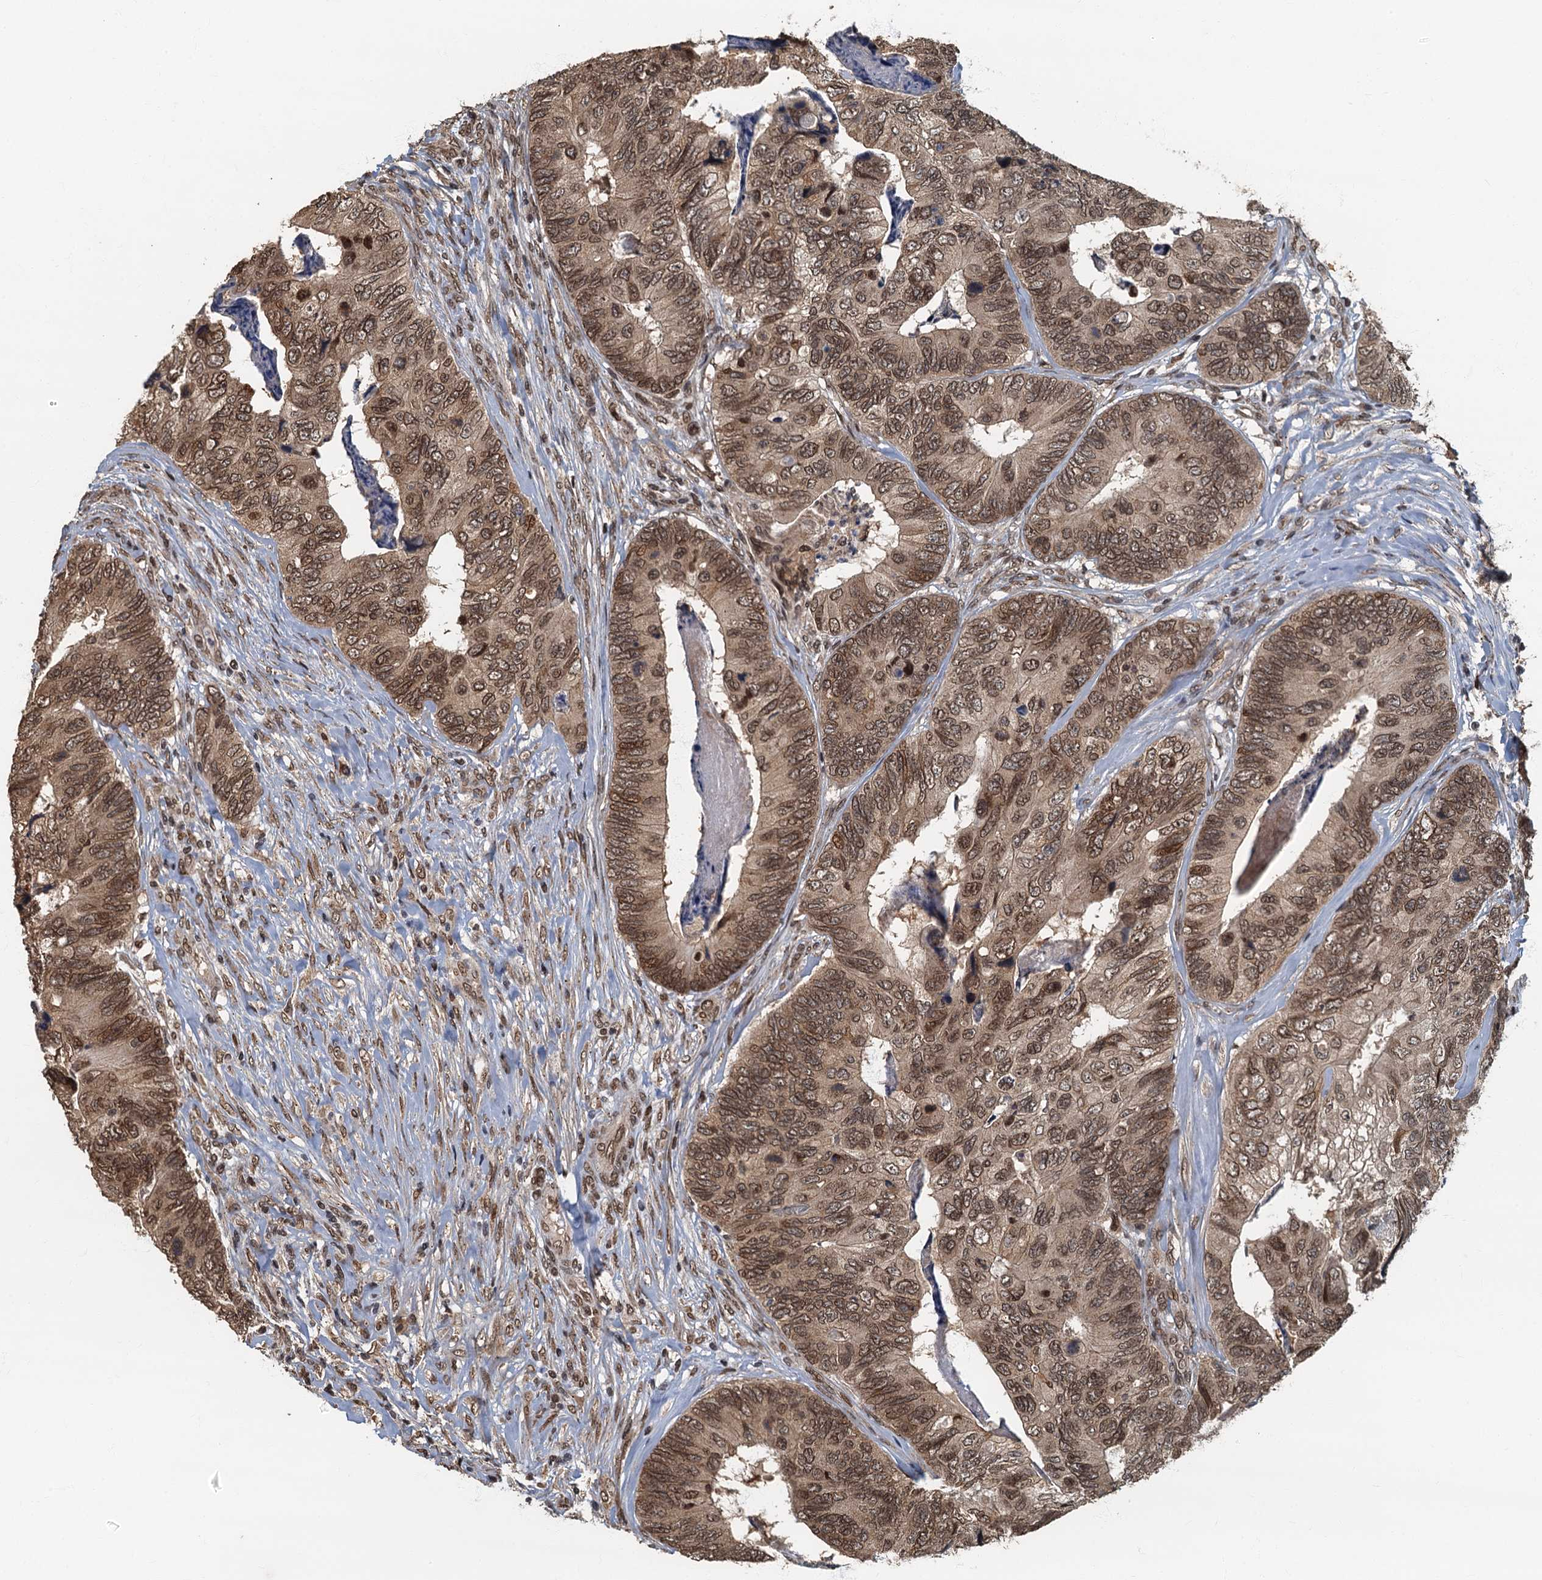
{"staining": {"intensity": "moderate", "quantity": ">75%", "location": "cytoplasmic/membranous,nuclear"}, "tissue": "colorectal cancer", "cell_type": "Tumor cells", "image_type": "cancer", "snomed": [{"axis": "morphology", "description": "Adenocarcinoma, NOS"}, {"axis": "topography", "description": "Colon"}], "caption": "A micrograph of colorectal adenocarcinoma stained for a protein shows moderate cytoplasmic/membranous and nuclear brown staining in tumor cells.", "gene": "CKAP2L", "patient": {"sex": "female", "age": 67}}